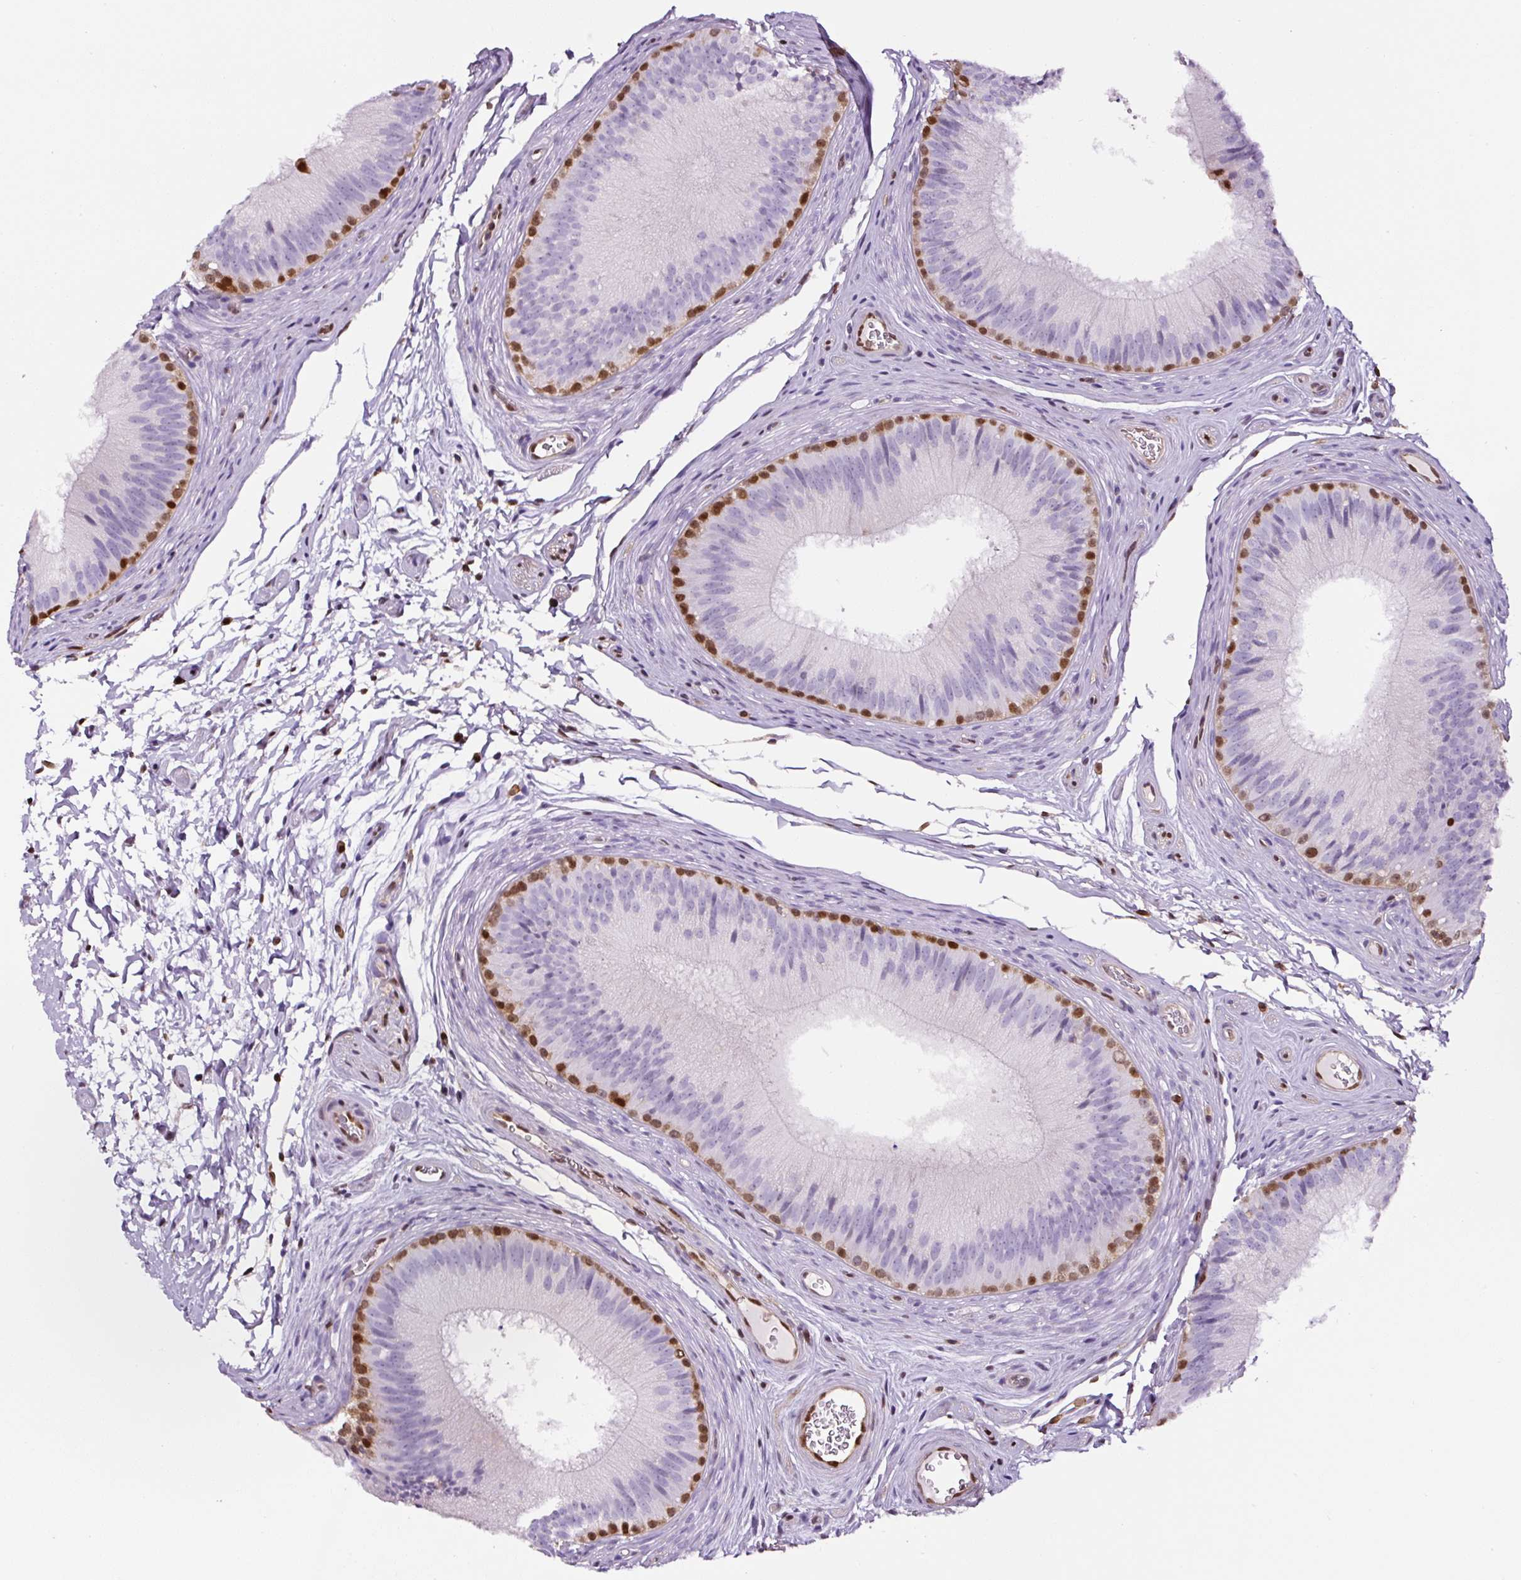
{"staining": {"intensity": "strong", "quantity": "25%-75%", "location": "cytoplasmic/membranous,nuclear"}, "tissue": "epididymis", "cell_type": "Glandular cells", "image_type": "normal", "snomed": [{"axis": "morphology", "description": "Normal tissue, NOS"}, {"axis": "topography", "description": "Epididymis"}], "caption": "IHC histopathology image of benign epididymis: human epididymis stained using IHC displays high levels of strong protein expression localized specifically in the cytoplasmic/membranous,nuclear of glandular cells, appearing as a cytoplasmic/membranous,nuclear brown color.", "gene": "ANXA1", "patient": {"sex": "male", "age": 24}}